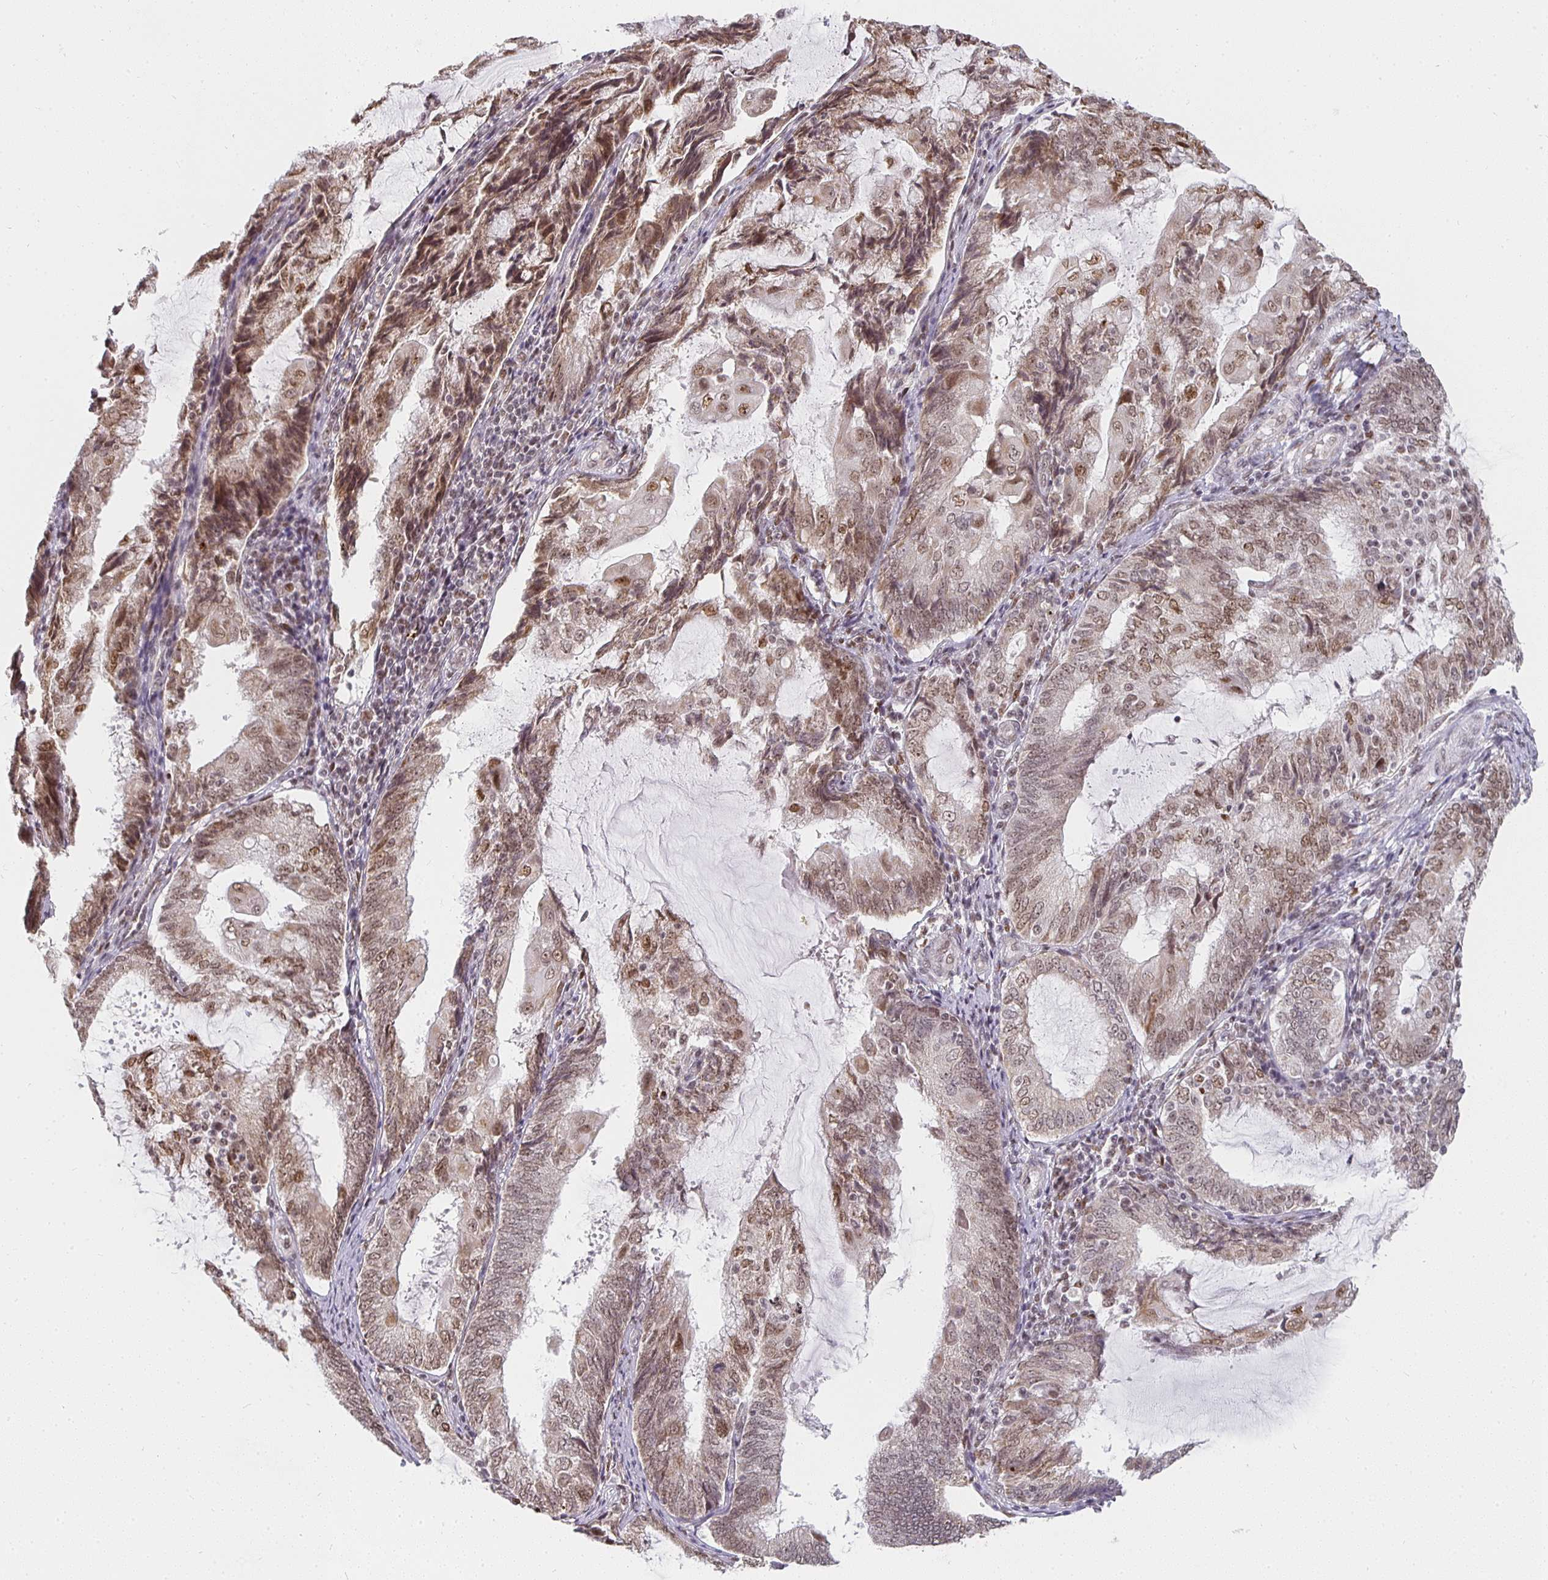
{"staining": {"intensity": "moderate", "quantity": ">75%", "location": "nuclear"}, "tissue": "endometrial cancer", "cell_type": "Tumor cells", "image_type": "cancer", "snomed": [{"axis": "morphology", "description": "Adenocarcinoma, NOS"}, {"axis": "topography", "description": "Endometrium"}], "caption": "The histopathology image exhibits a brown stain indicating the presence of a protein in the nuclear of tumor cells in endometrial adenocarcinoma.", "gene": "SMARCA2", "patient": {"sex": "female", "age": 81}}